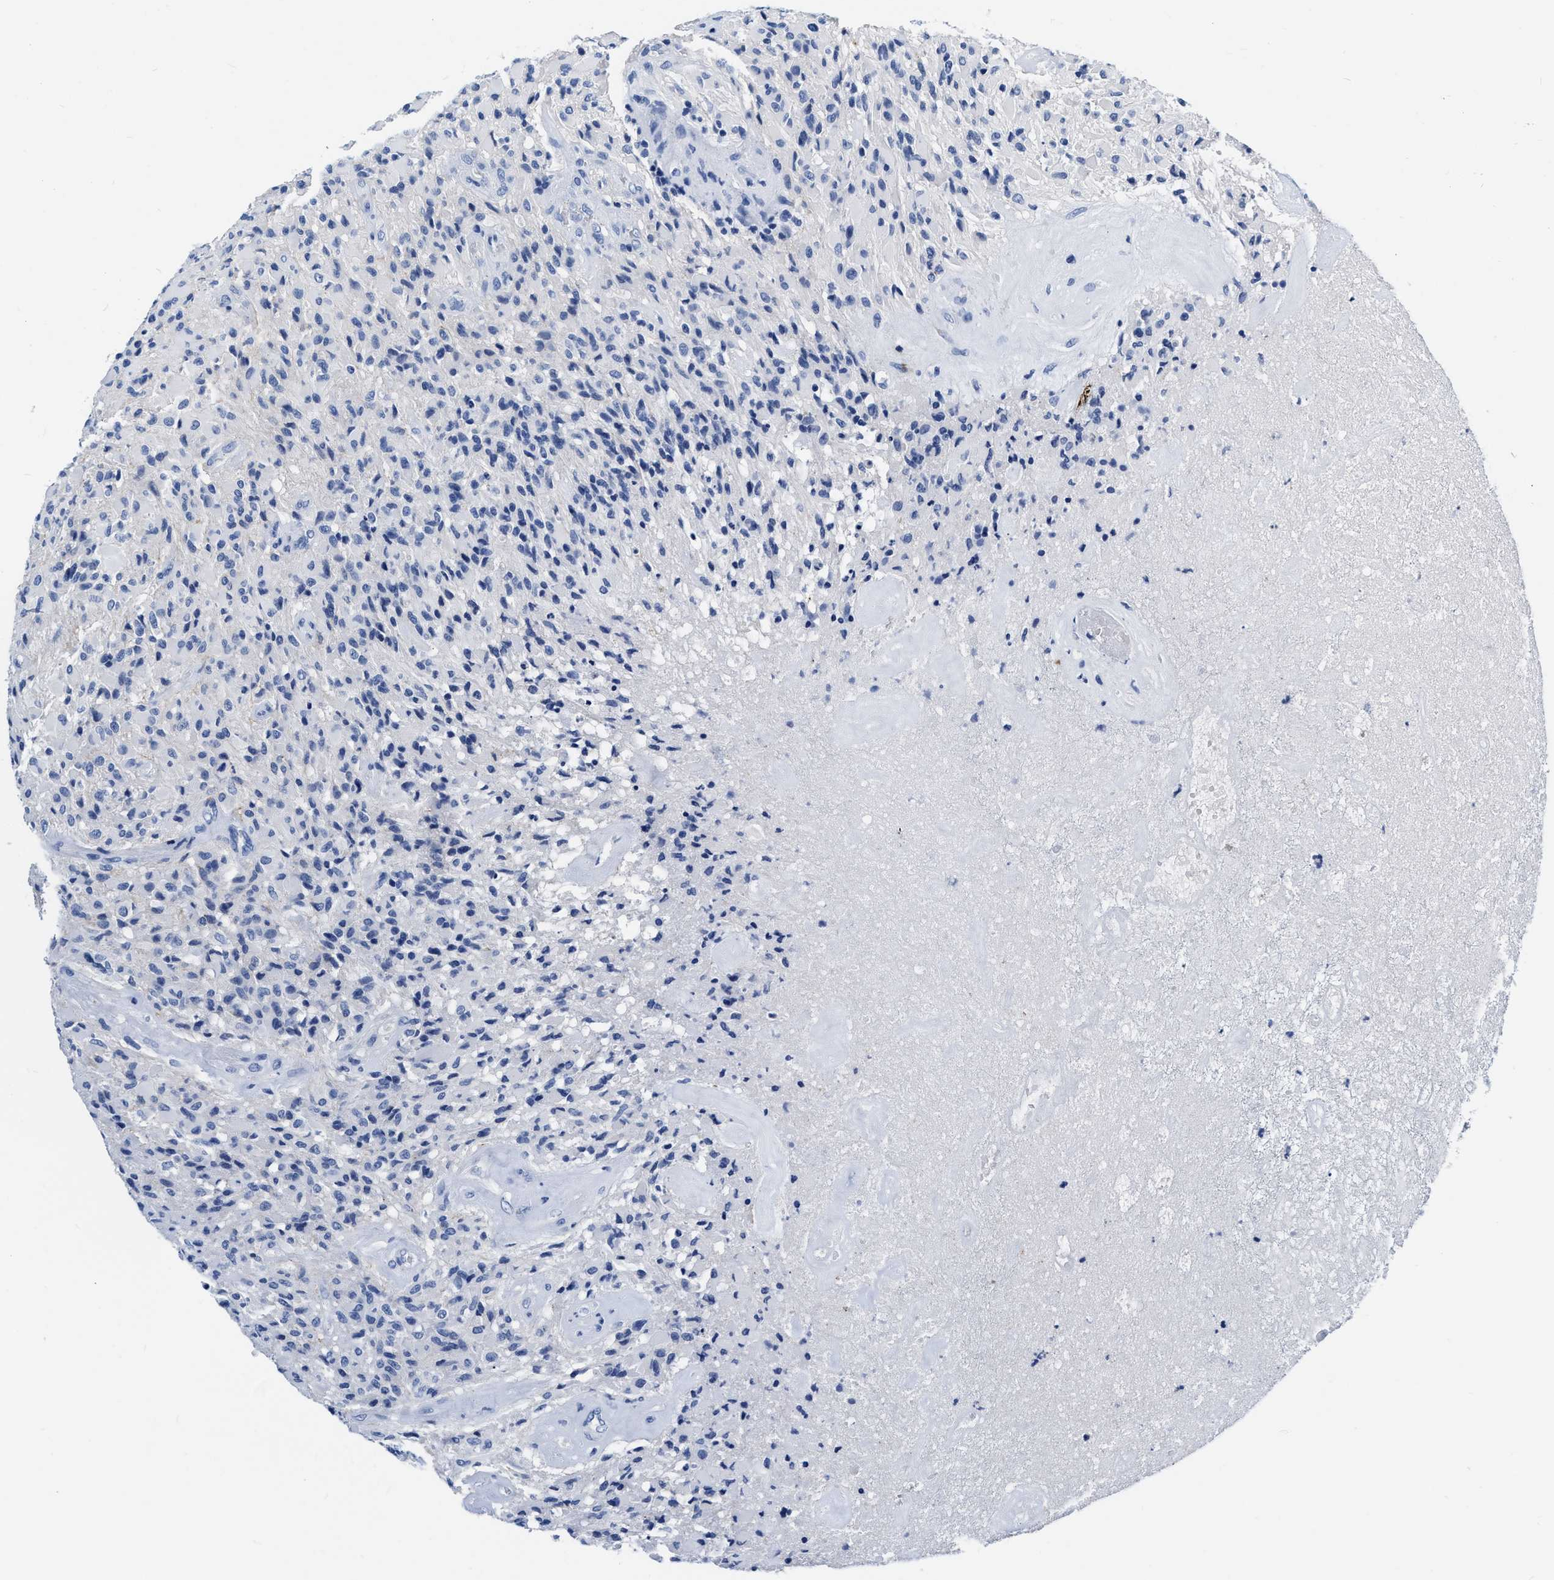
{"staining": {"intensity": "negative", "quantity": "none", "location": "none"}, "tissue": "glioma", "cell_type": "Tumor cells", "image_type": "cancer", "snomed": [{"axis": "morphology", "description": "Glioma, malignant, High grade"}, {"axis": "topography", "description": "Brain"}], "caption": "Immunohistochemistry (IHC) of human glioma exhibits no positivity in tumor cells.", "gene": "CER1", "patient": {"sex": "male", "age": 71}}